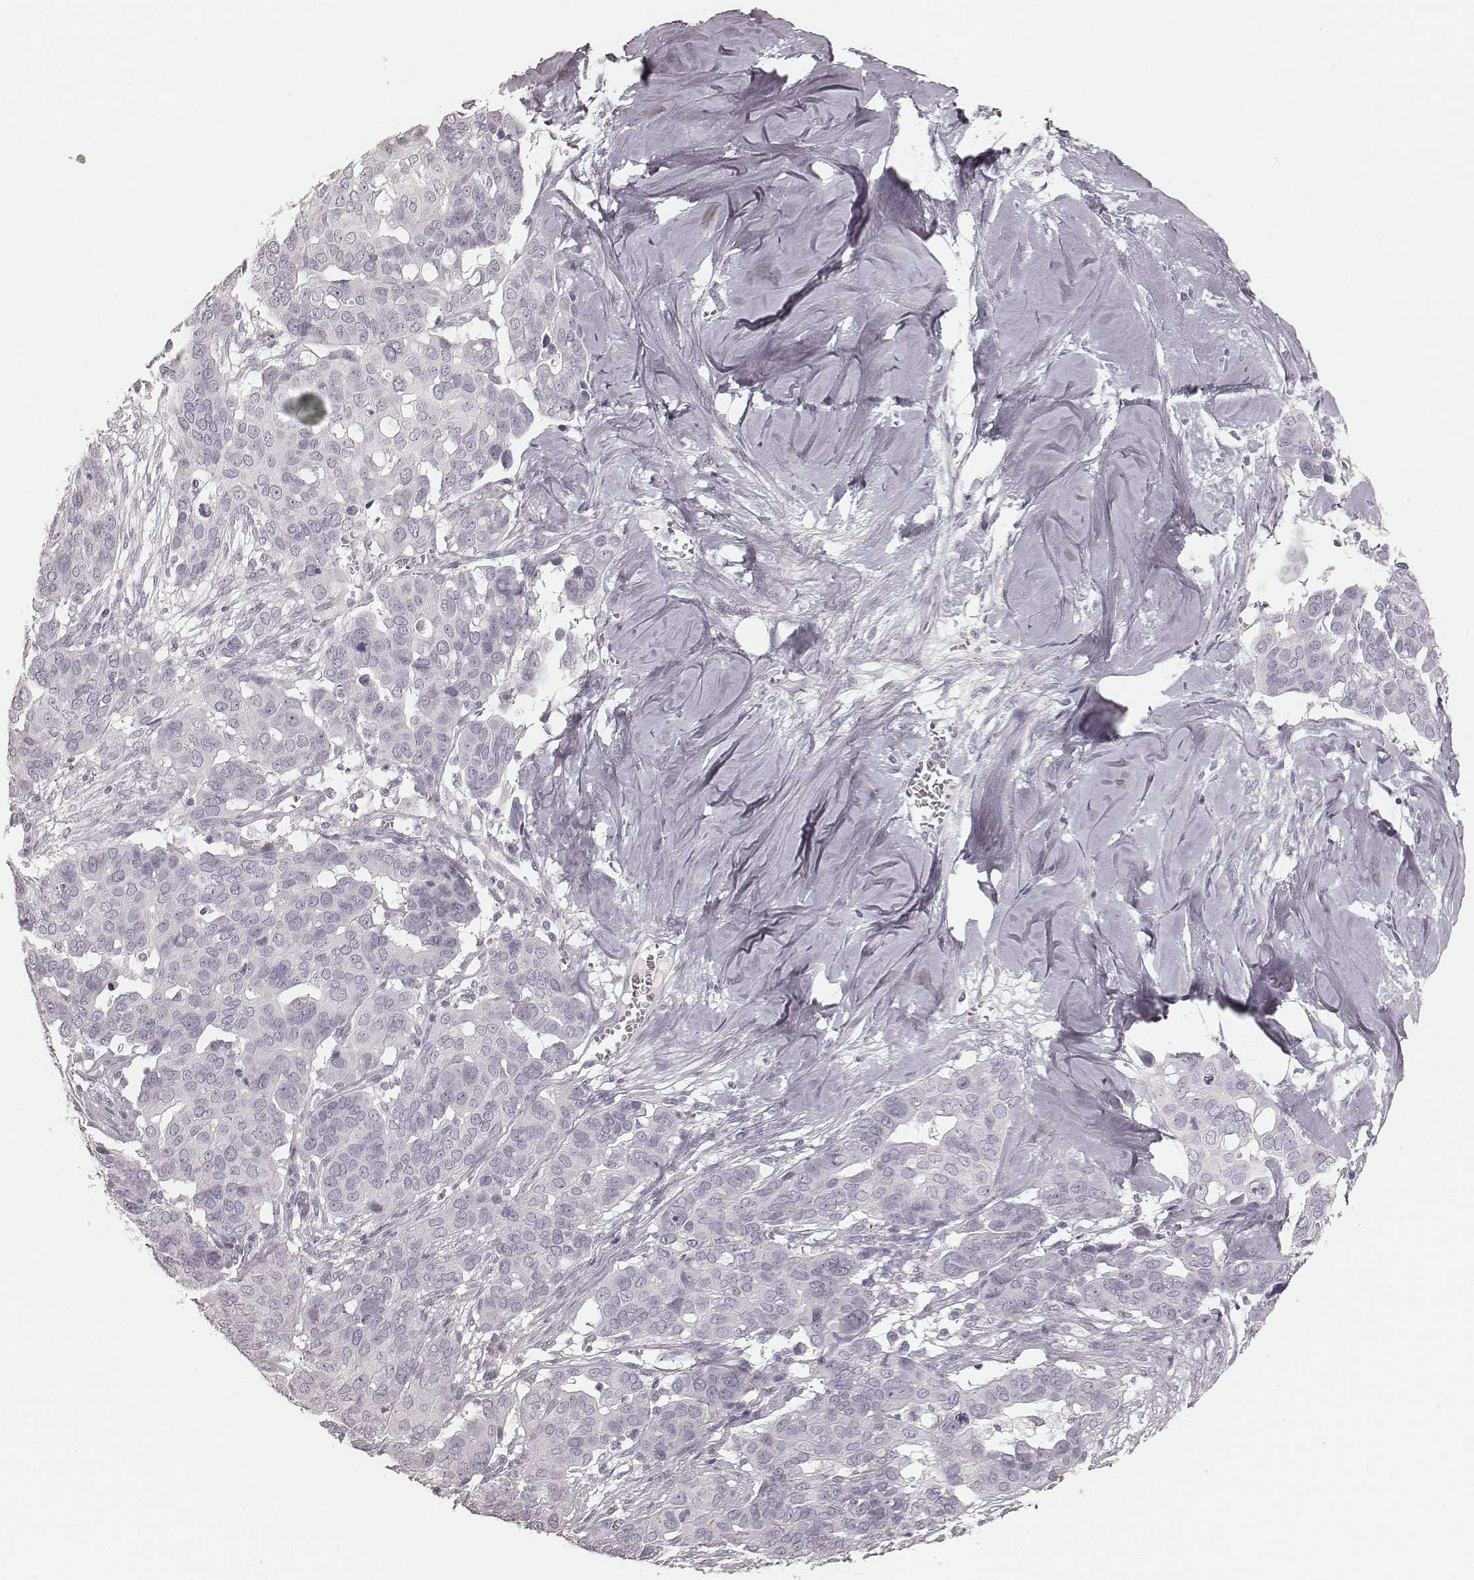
{"staining": {"intensity": "negative", "quantity": "none", "location": "none"}, "tissue": "ovarian cancer", "cell_type": "Tumor cells", "image_type": "cancer", "snomed": [{"axis": "morphology", "description": "Carcinoma, endometroid"}, {"axis": "topography", "description": "Ovary"}], "caption": "This is an IHC micrograph of ovarian endometroid carcinoma. There is no positivity in tumor cells.", "gene": "KRT26", "patient": {"sex": "female", "age": 78}}